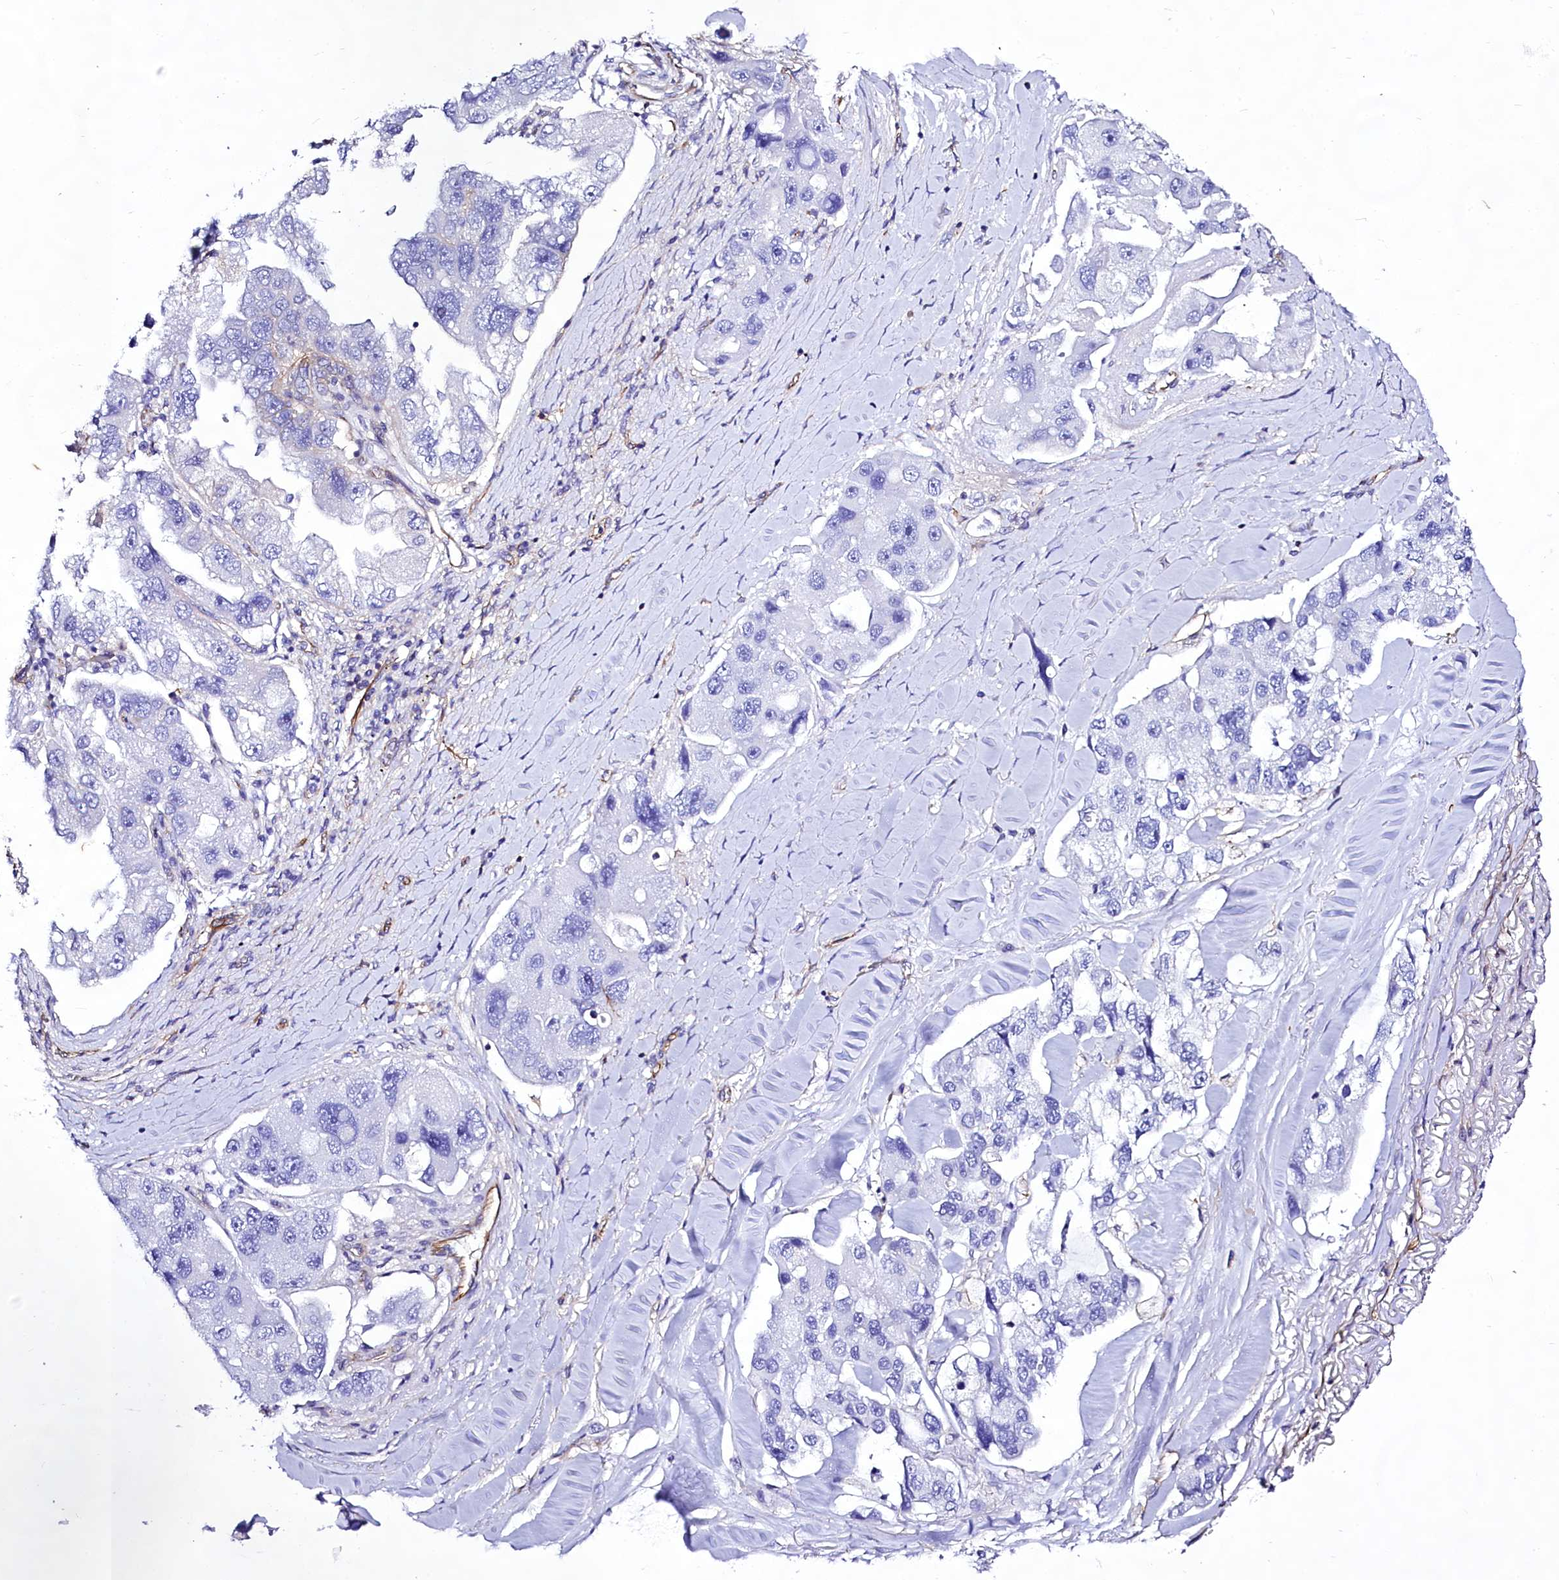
{"staining": {"intensity": "negative", "quantity": "none", "location": "none"}, "tissue": "lung cancer", "cell_type": "Tumor cells", "image_type": "cancer", "snomed": [{"axis": "morphology", "description": "Adenocarcinoma, NOS"}, {"axis": "topography", "description": "Lung"}], "caption": "IHC histopathology image of adenocarcinoma (lung) stained for a protein (brown), which exhibits no expression in tumor cells.", "gene": "CD99", "patient": {"sex": "female", "age": 54}}